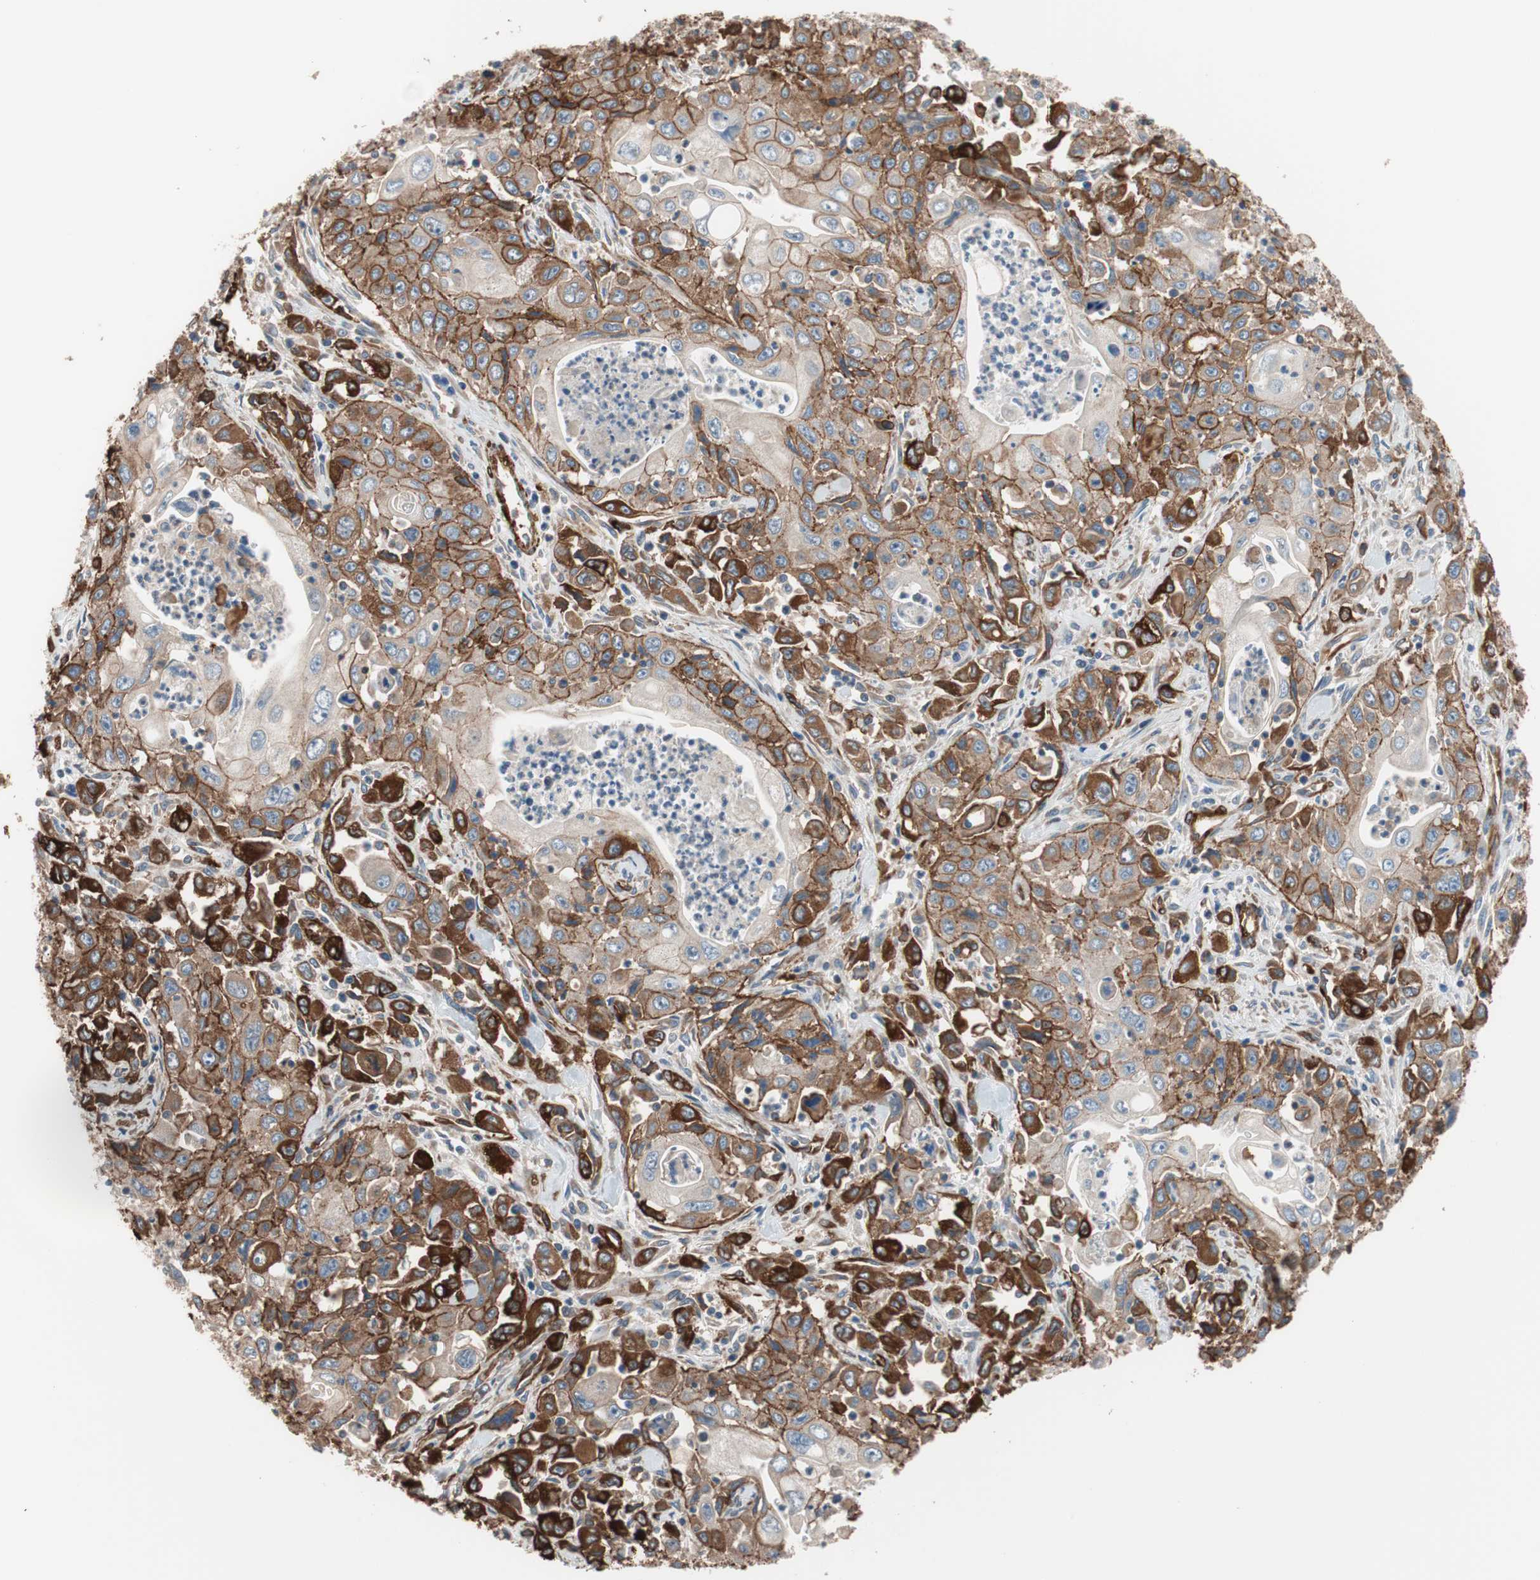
{"staining": {"intensity": "strong", "quantity": ">75%", "location": "cytoplasmic/membranous"}, "tissue": "pancreatic cancer", "cell_type": "Tumor cells", "image_type": "cancer", "snomed": [{"axis": "morphology", "description": "Adenocarcinoma, NOS"}, {"axis": "topography", "description": "Pancreas"}], "caption": "This photomicrograph shows IHC staining of human pancreatic cancer, with high strong cytoplasmic/membranous positivity in approximately >75% of tumor cells.", "gene": "GPSM2", "patient": {"sex": "male", "age": 70}}